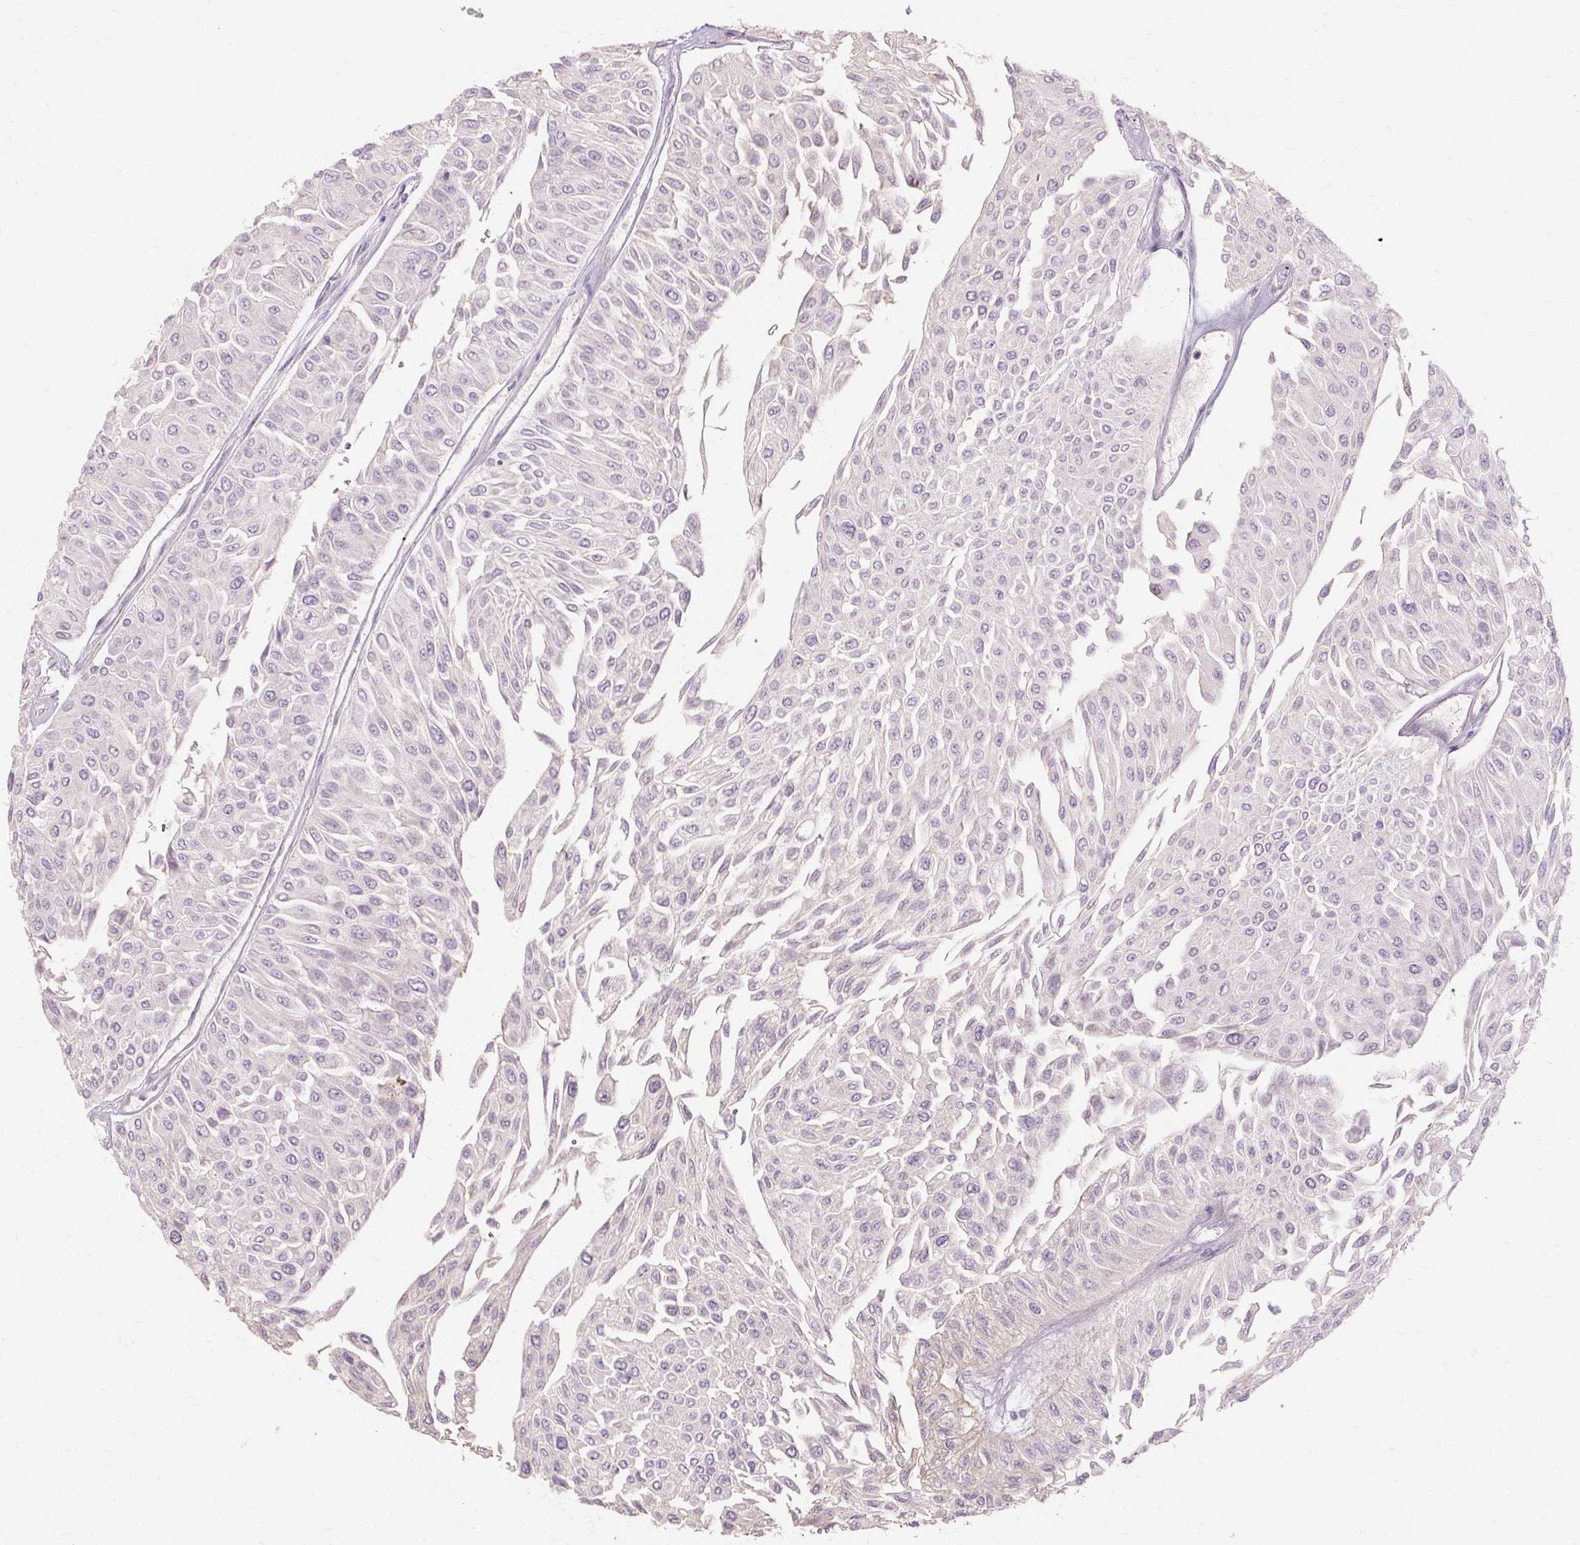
{"staining": {"intensity": "negative", "quantity": "none", "location": "none"}, "tissue": "urothelial cancer", "cell_type": "Tumor cells", "image_type": "cancer", "snomed": [{"axis": "morphology", "description": "Urothelial carcinoma, Low grade"}, {"axis": "topography", "description": "Urinary bladder"}], "caption": "DAB immunohistochemical staining of urothelial carcinoma (low-grade) displays no significant positivity in tumor cells.", "gene": "CAPN3", "patient": {"sex": "male", "age": 67}}